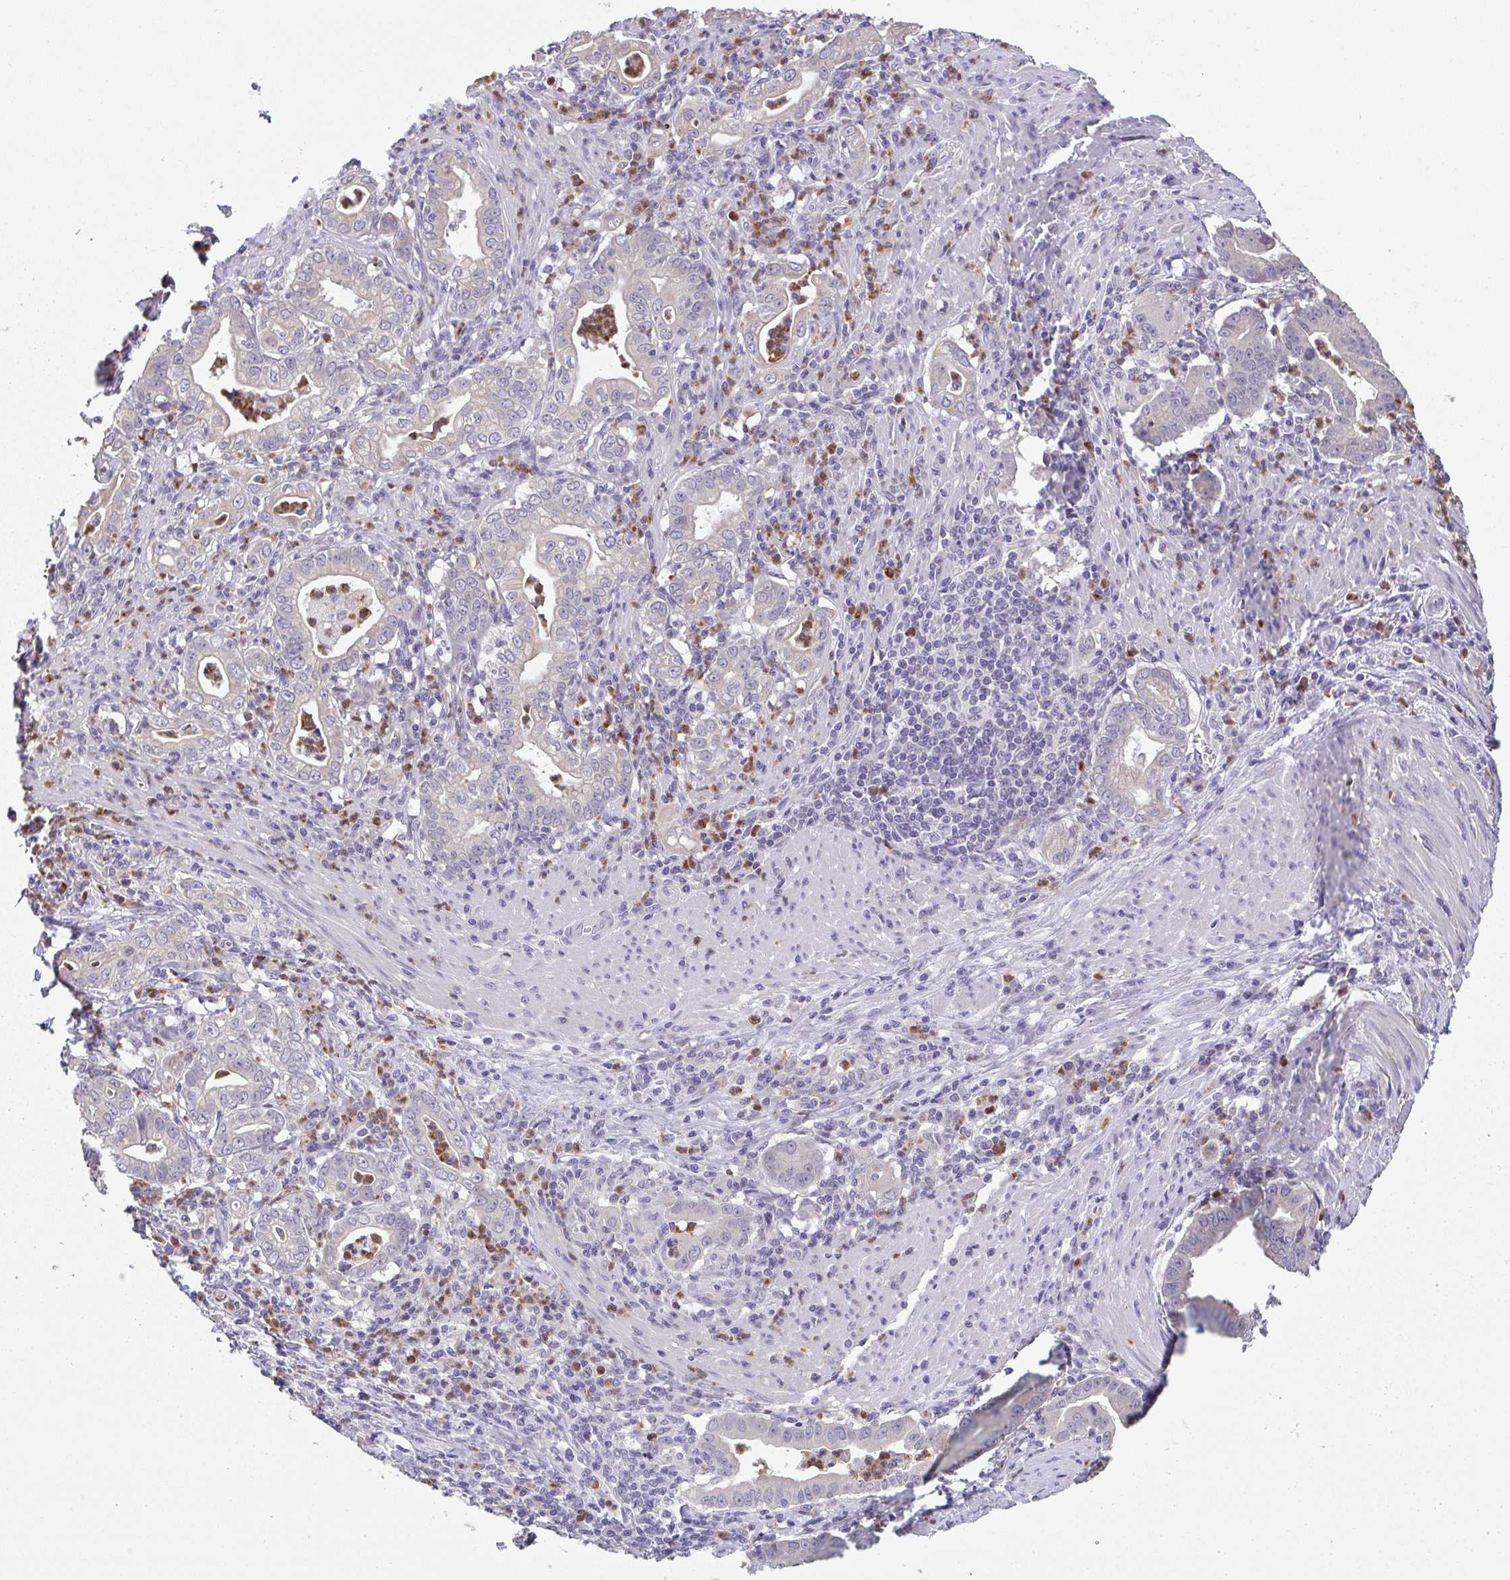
{"staining": {"intensity": "negative", "quantity": "none", "location": "none"}, "tissue": "stomach cancer", "cell_type": "Tumor cells", "image_type": "cancer", "snomed": [{"axis": "morphology", "description": "Adenocarcinoma, NOS"}, {"axis": "topography", "description": "Stomach, upper"}], "caption": "This is an immunohistochemistry (IHC) photomicrograph of stomach cancer (adenocarcinoma). There is no staining in tumor cells.", "gene": "RIOK1", "patient": {"sex": "female", "age": 79}}